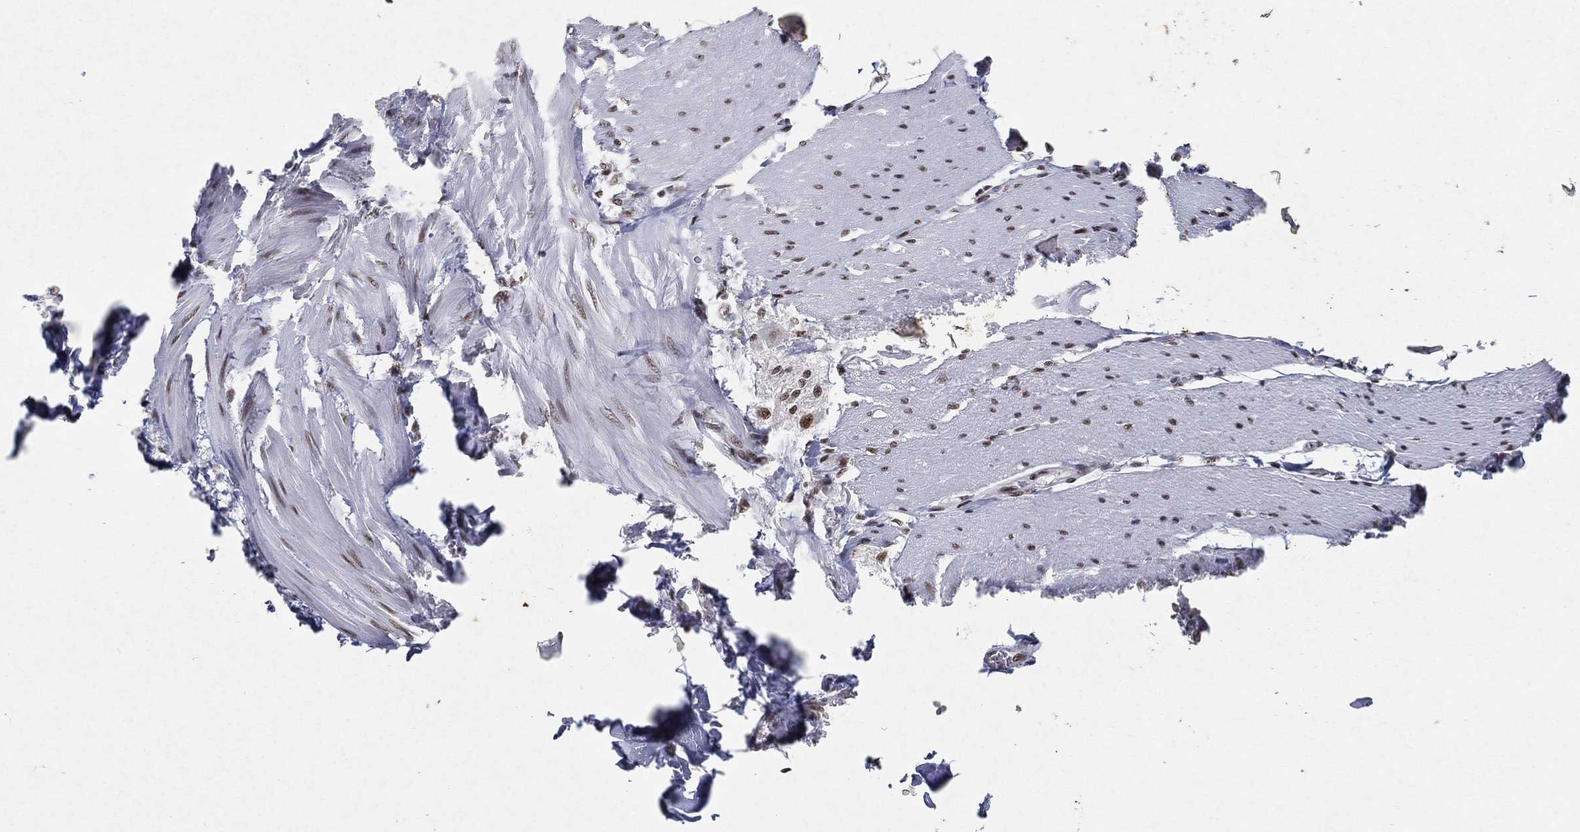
{"staining": {"intensity": "weak", "quantity": ">75%", "location": "nuclear"}, "tissue": "adipose tissue", "cell_type": "Adipocytes", "image_type": "normal", "snomed": [{"axis": "morphology", "description": "Normal tissue, NOS"}, {"axis": "topography", "description": "Smooth muscle"}, {"axis": "topography", "description": "Duodenum"}, {"axis": "topography", "description": "Peripheral nerve tissue"}], "caption": "The photomicrograph demonstrates staining of normal adipose tissue, revealing weak nuclear protein positivity (brown color) within adipocytes.", "gene": "DDX27", "patient": {"sex": "female", "age": 61}}